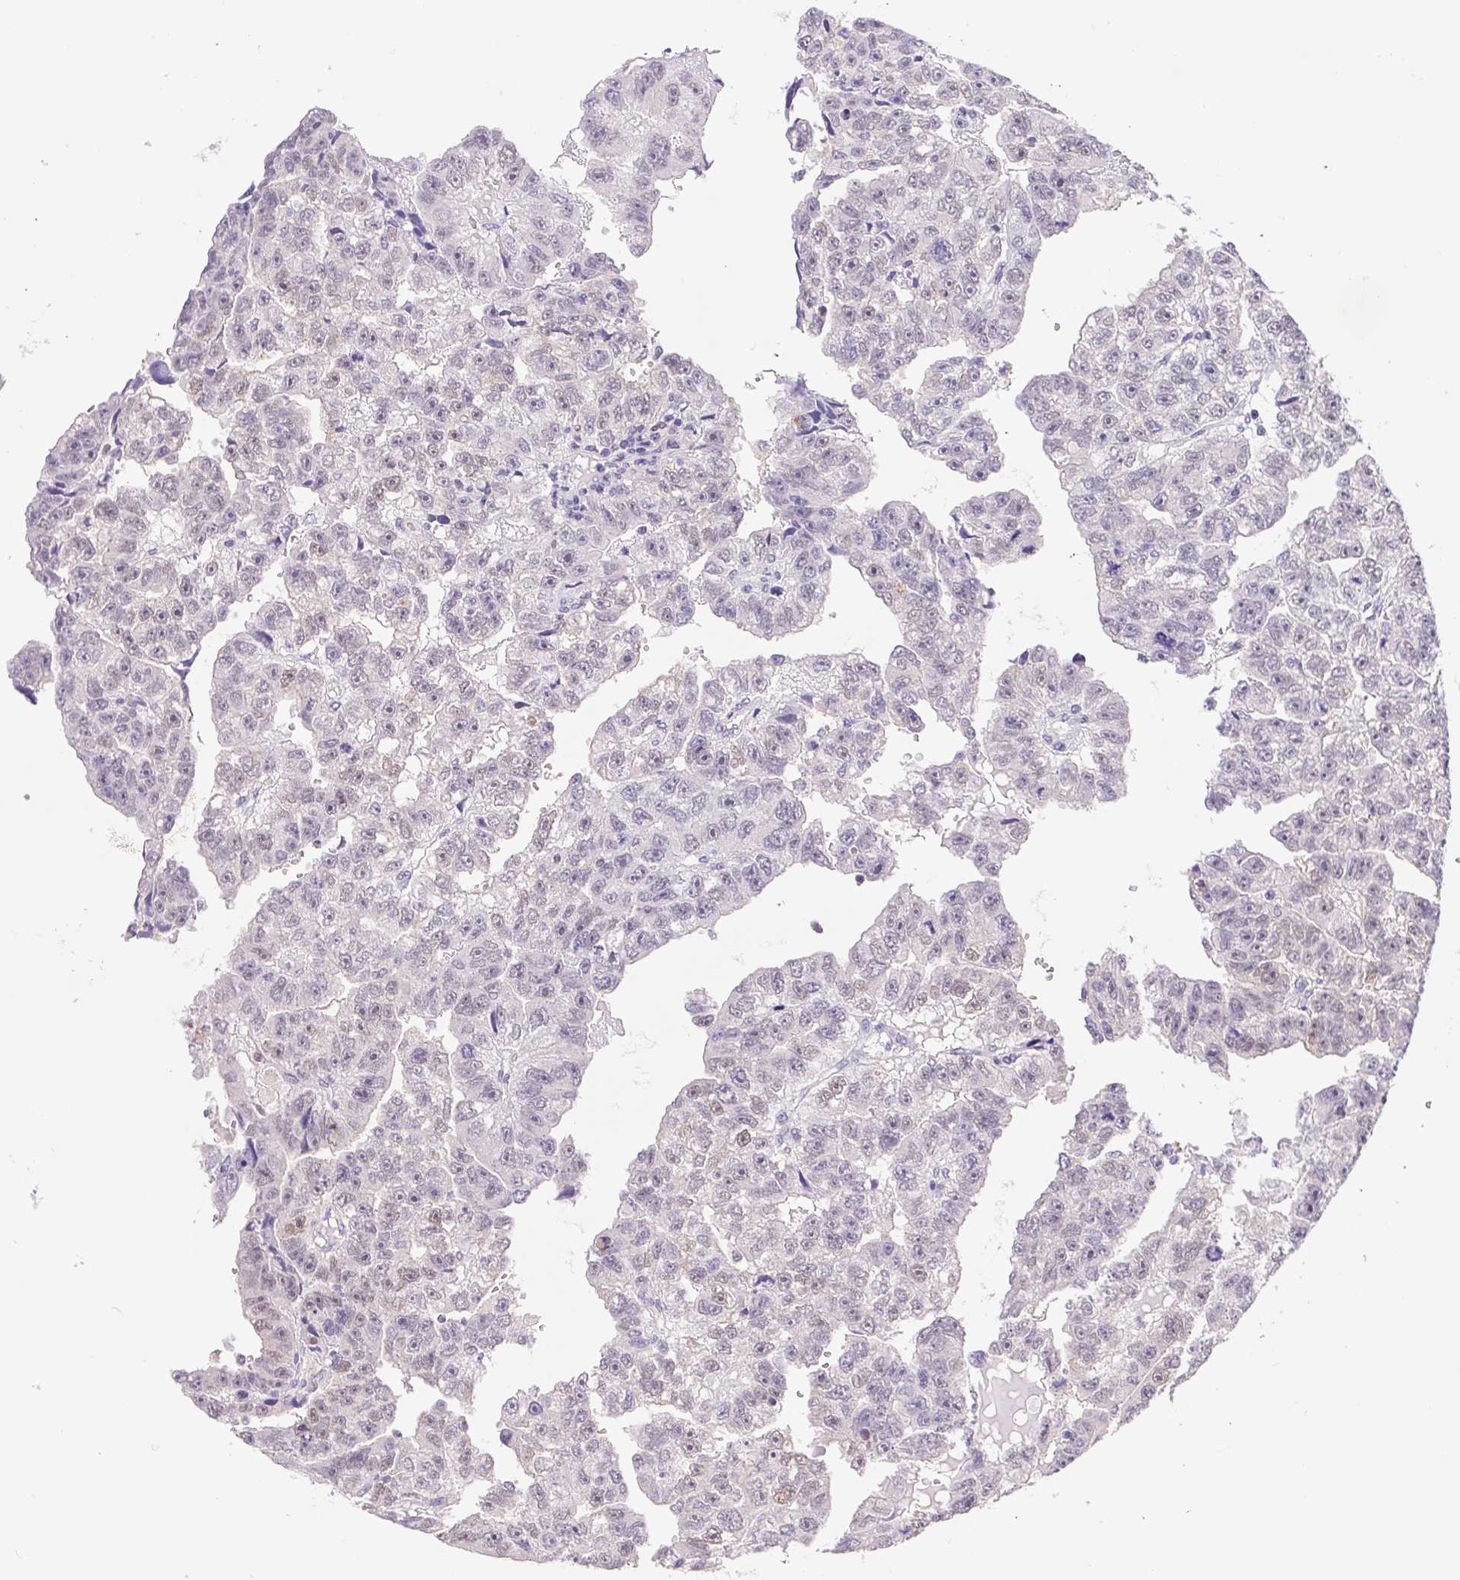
{"staining": {"intensity": "negative", "quantity": "none", "location": "none"}, "tissue": "testis cancer", "cell_type": "Tumor cells", "image_type": "cancer", "snomed": [{"axis": "morphology", "description": "Carcinoma, Embryonal, NOS"}, {"axis": "topography", "description": "Testis"}], "caption": "Tumor cells show no significant protein staining in embryonal carcinoma (testis).", "gene": "L3MBTL4", "patient": {"sex": "male", "age": 20}}